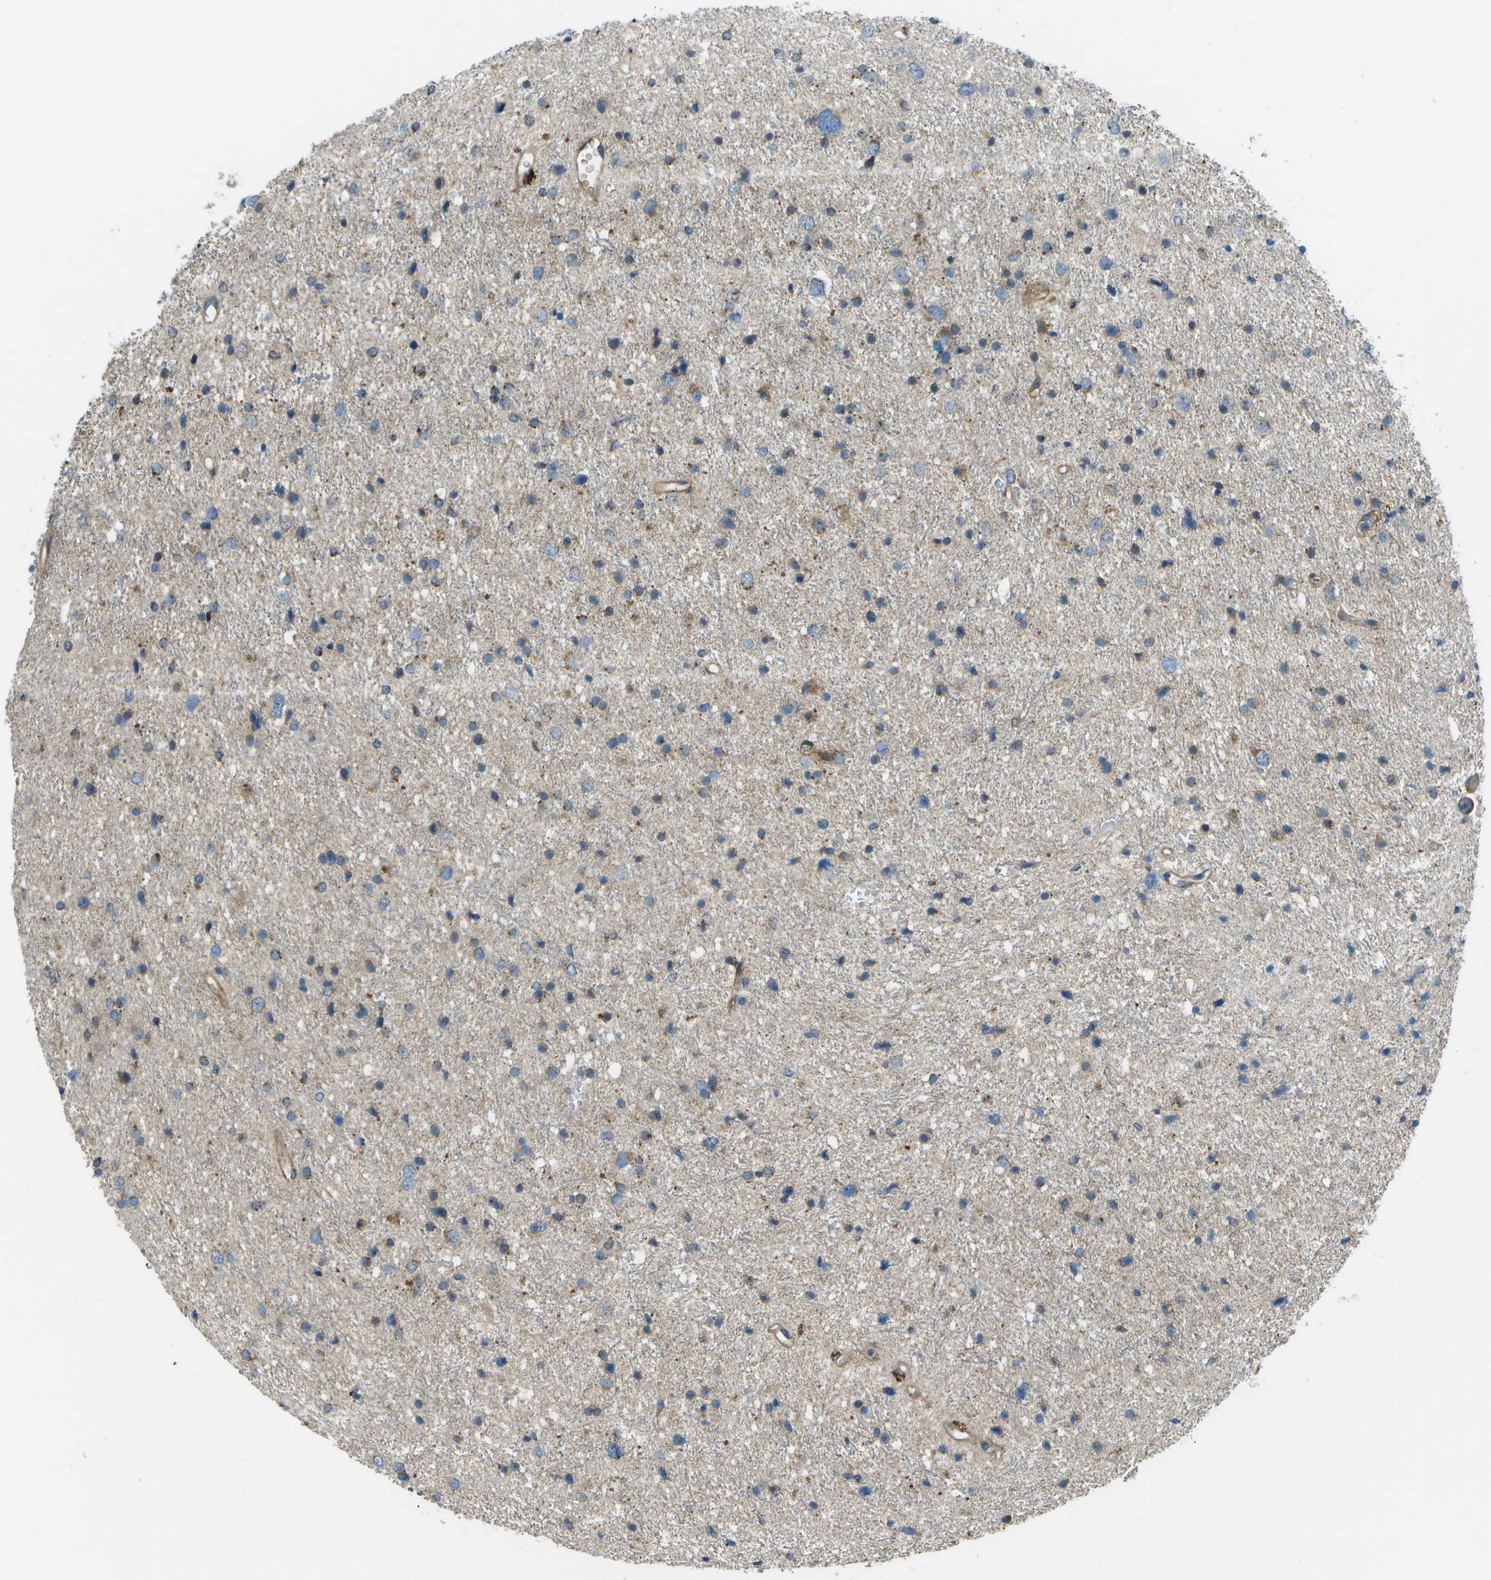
{"staining": {"intensity": "moderate", "quantity": "<25%", "location": "cytoplasmic/membranous"}, "tissue": "glioma", "cell_type": "Tumor cells", "image_type": "cancer", "snomed": [{"axis": "morphology", "description": "Glioma, malignant, Low grade"}, {"axis": "topography", "description": "Brain"}], "caption": "Protein expression analysis of glioma reveals moderate cytoplasmic/membranous staining in about <25% of tumor cells.", "gene": "PXYLP1", "patient": {"sex": "female", "age": 37}}